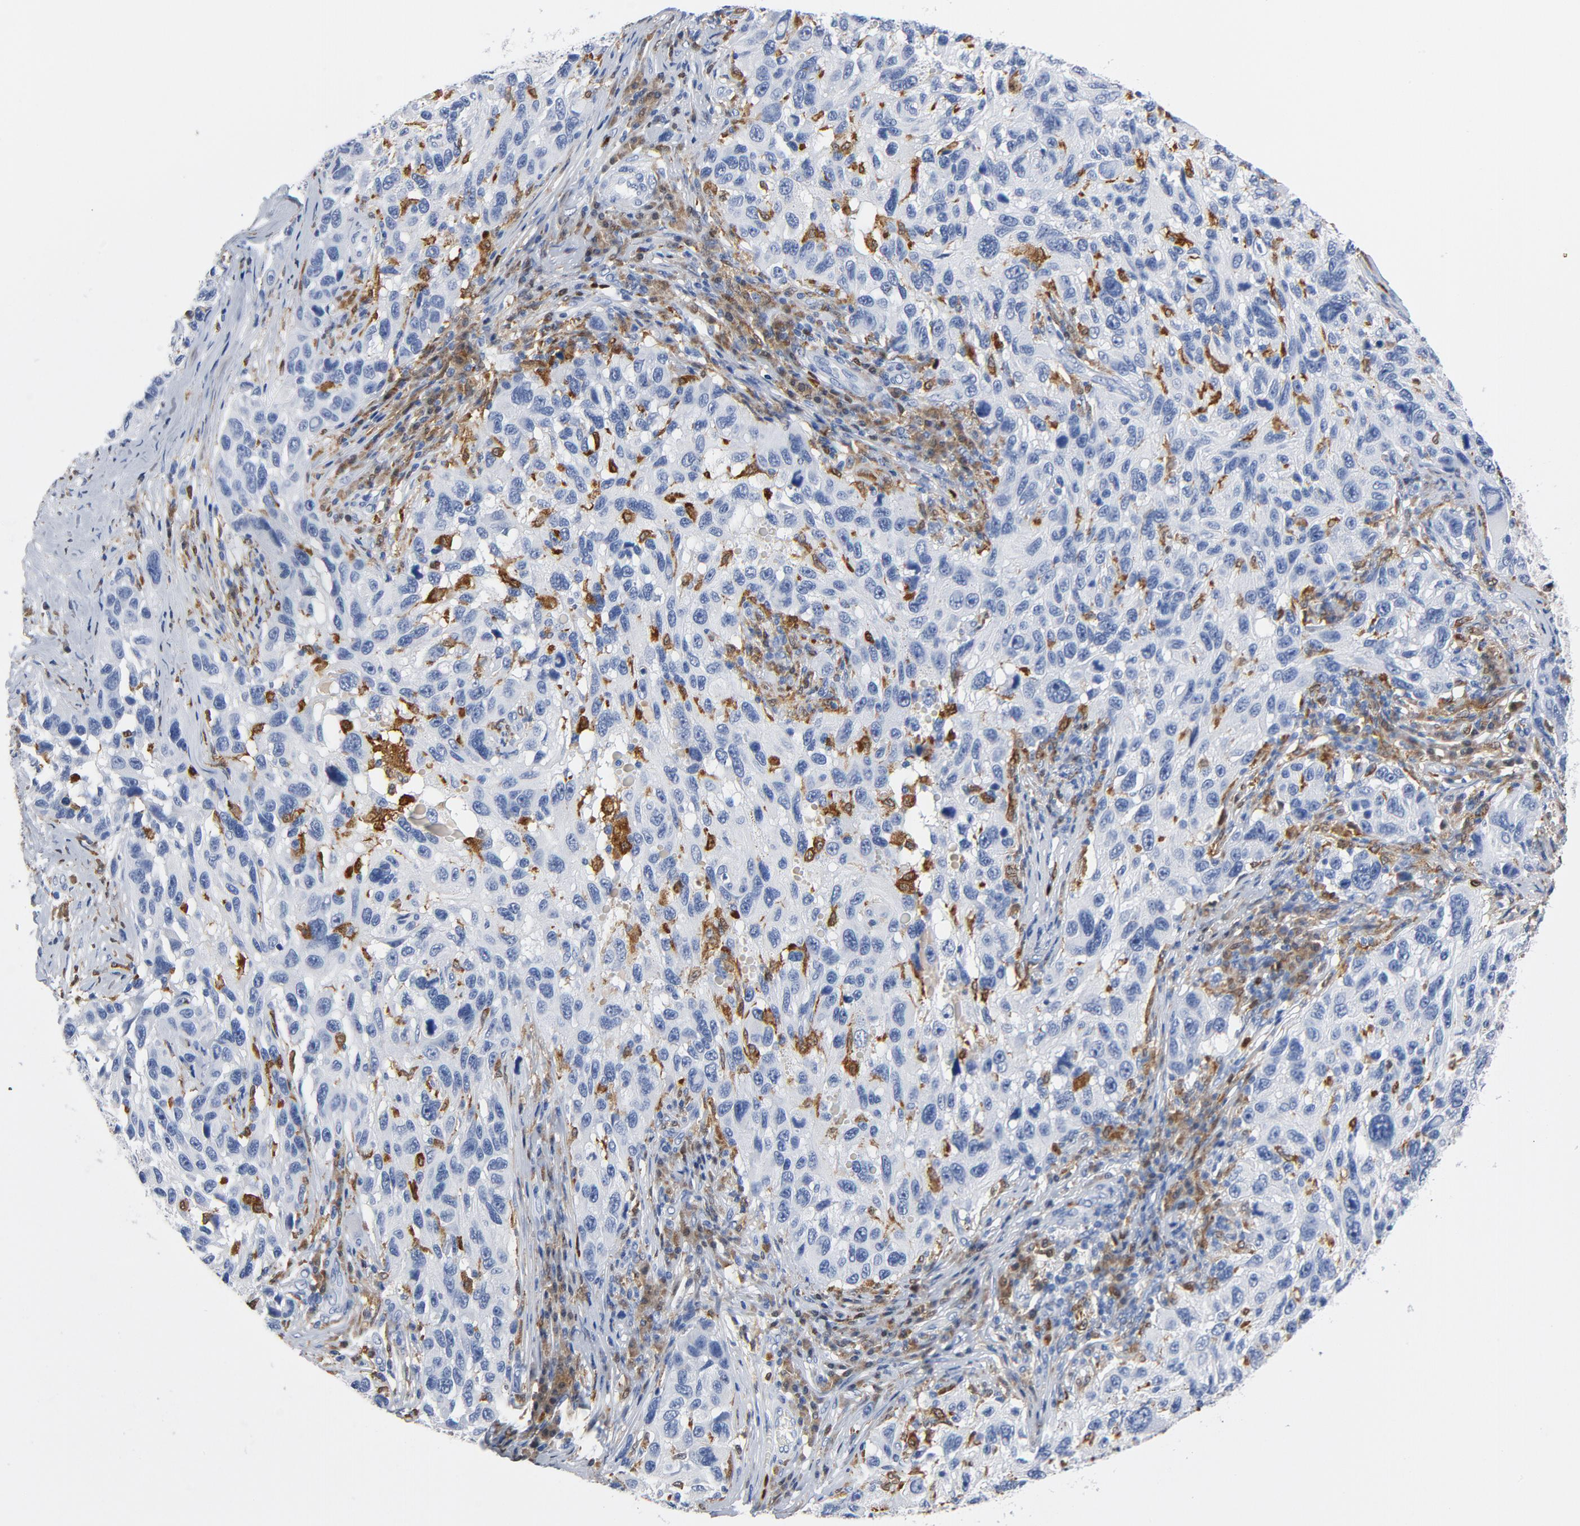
{"staining": {"intensity": "negative", "quantity": "none", "location": "none"}, "tissue": "melanoma", "cell_type": "Tumor cells", "image_type": "cancer", "snomed": [{"axis": "morphology", "description": "Malignant melanoma, NOS"}, {"axis": "topography", "description": "Skin"}], "caption": "Tumor cells are negative for brown protein staining in melanoma.", "gene": "NCF1", "patient": {"sex": "male", "age": 53}}